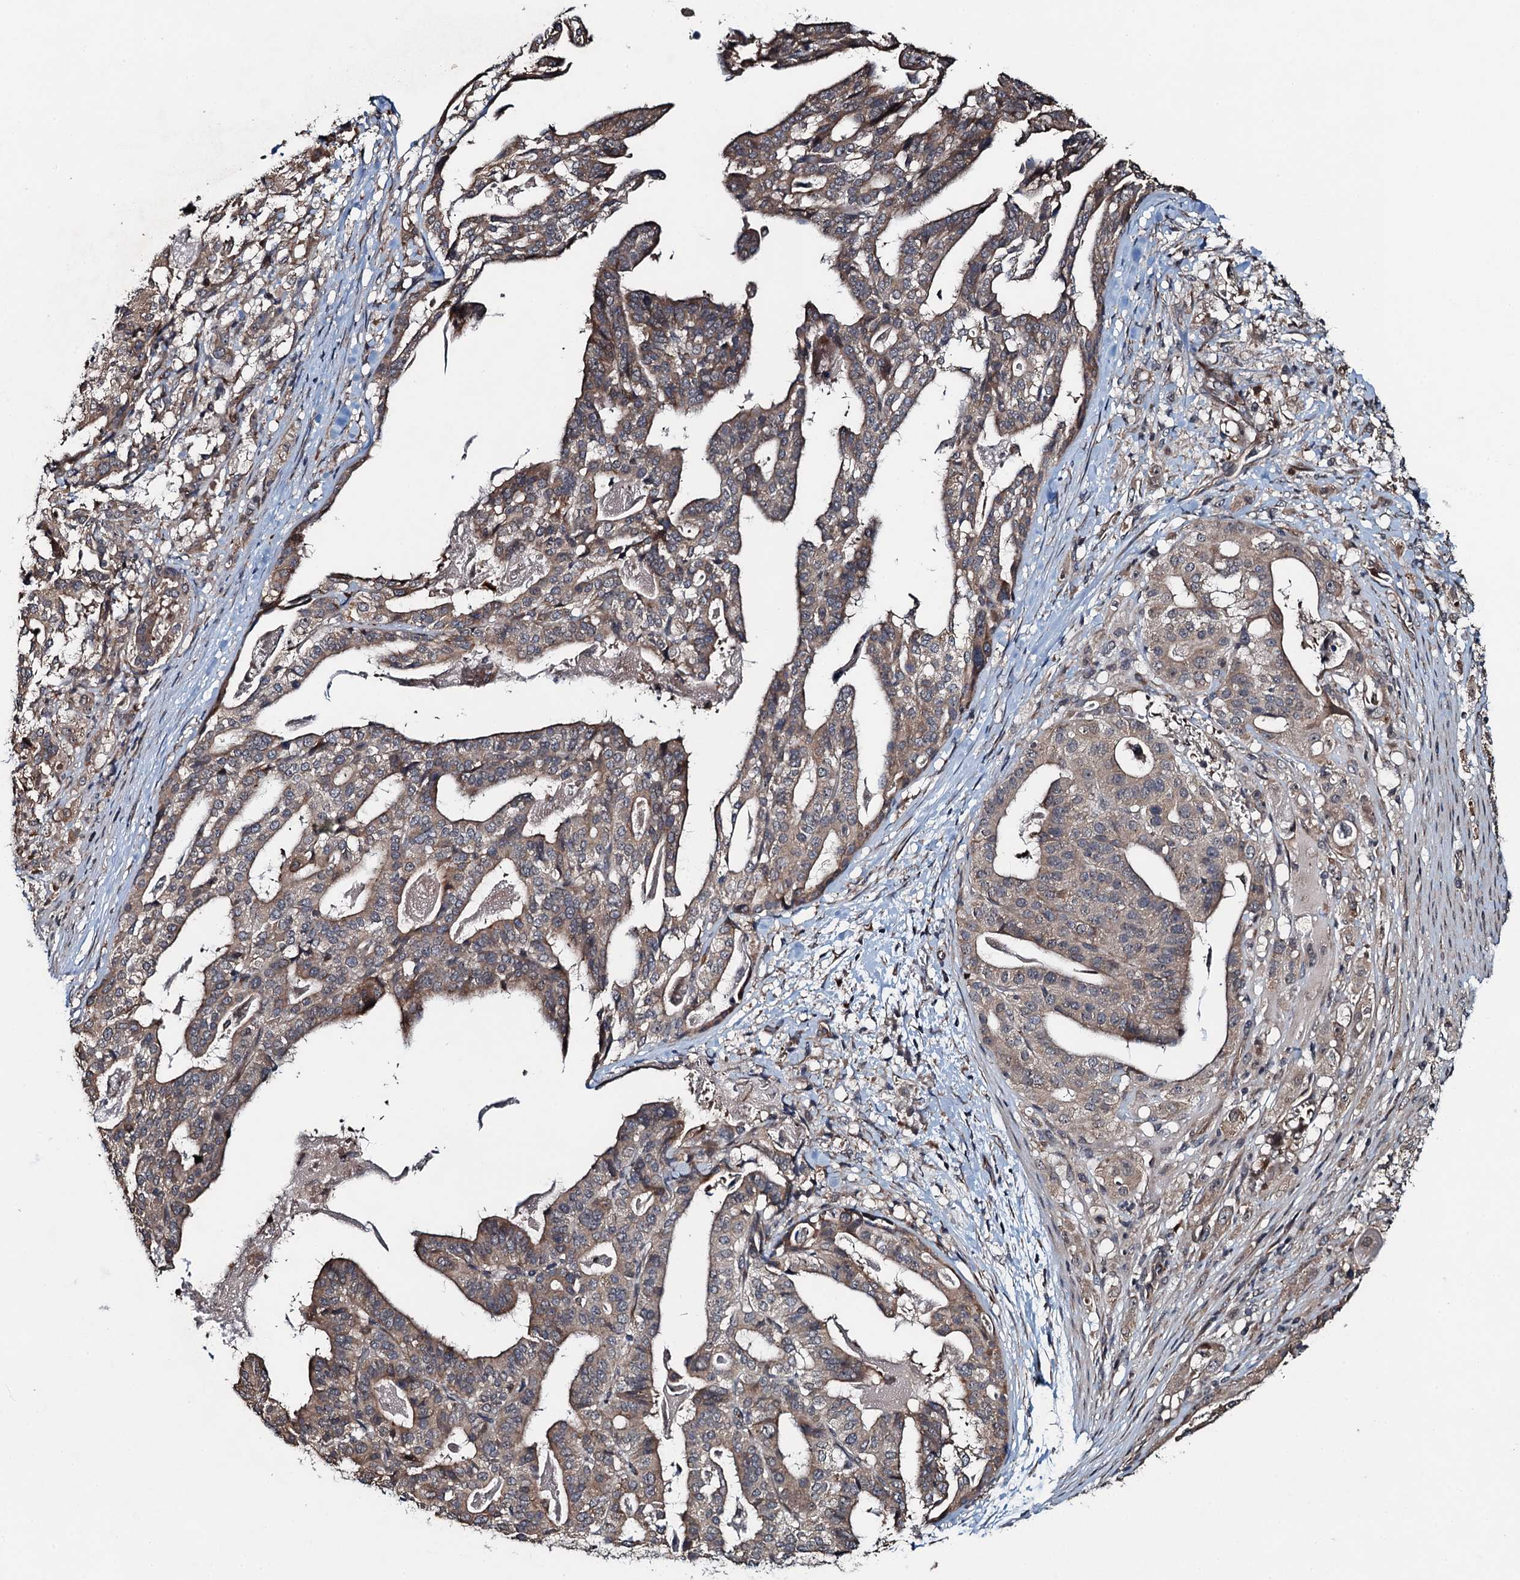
{"staining": {"intensity": "weak", "quantity": ">75%", "location": "cytoplasmic/membranous"}, "tissue": "stomach cancer", "cell_type": "Tumor cells", "image_type": "cancer", "snomed": [{"axis": "morphology", "description": "Adenocarcinoma, NOS"}, {"axis": "topography", "description": "Stomach"}], "caption": "Adenocarcinoma (stomach) tissue reveals weak cytoplasmic/membranous positivity in approximately >75% of tumor cells, visualized by immunohistochemistry.", "gene": "WHAMM", "patient": {"sex": "male", "age": 48}}